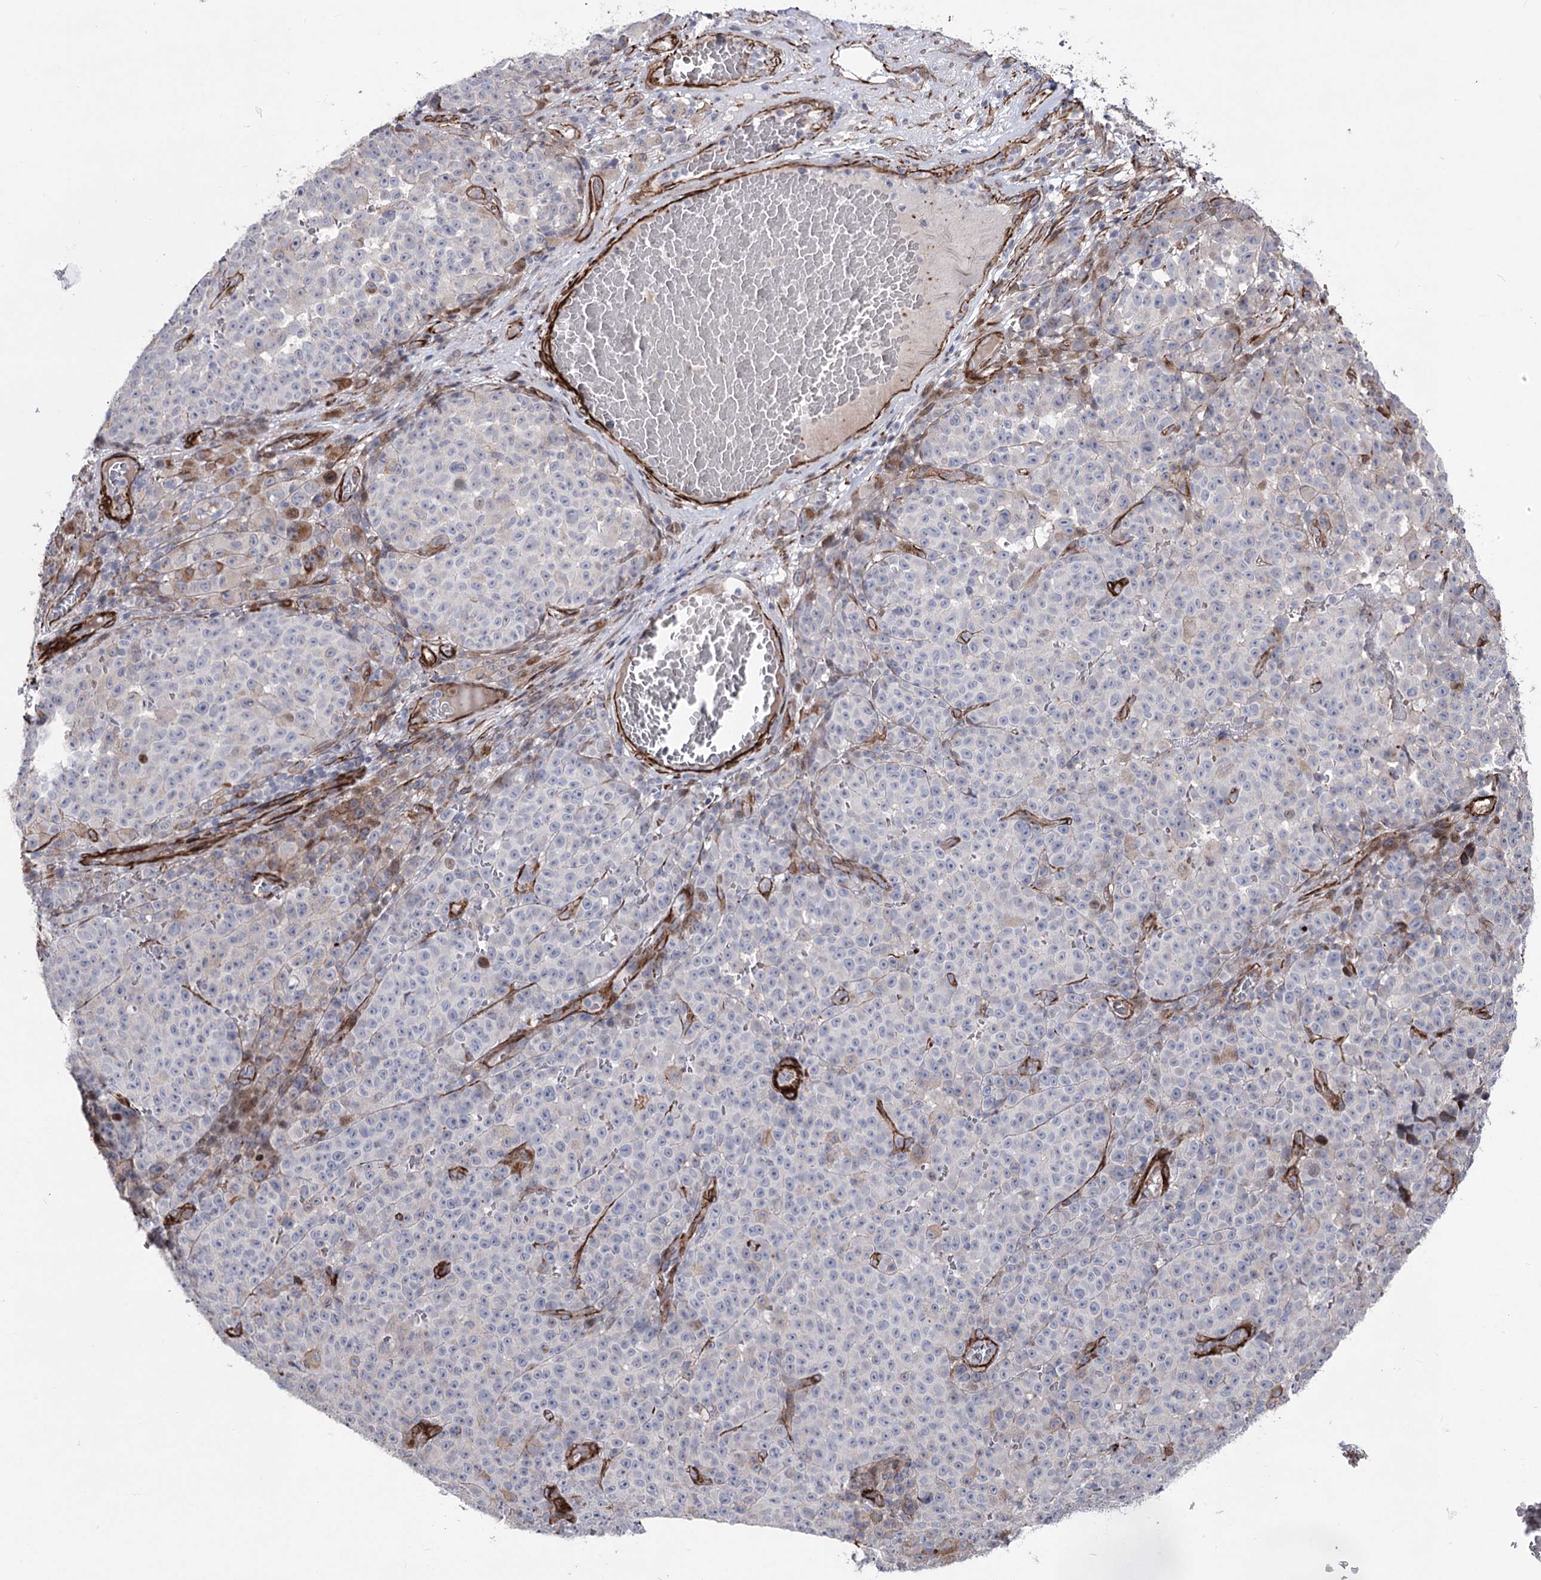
{"staining": {"intensity": "negative", "quantity": "none", "location": "none"}, "tissue": "melanoma", "cell_type": "Tumor cells", "image_type": "cancer", "snomed": [{"axis": "morphology", "description": "Malignant melanoma, NOS"}, {"axis": "topography", "description": "Skin"}], "caption": "Malignant melanoma was stained to show a protein in brown. There is no significant positivity in tumor cells. Nuclei are stained in blue.", "gene": "ARHGAP20", "patient": {"sex": "female", "age": 82}}